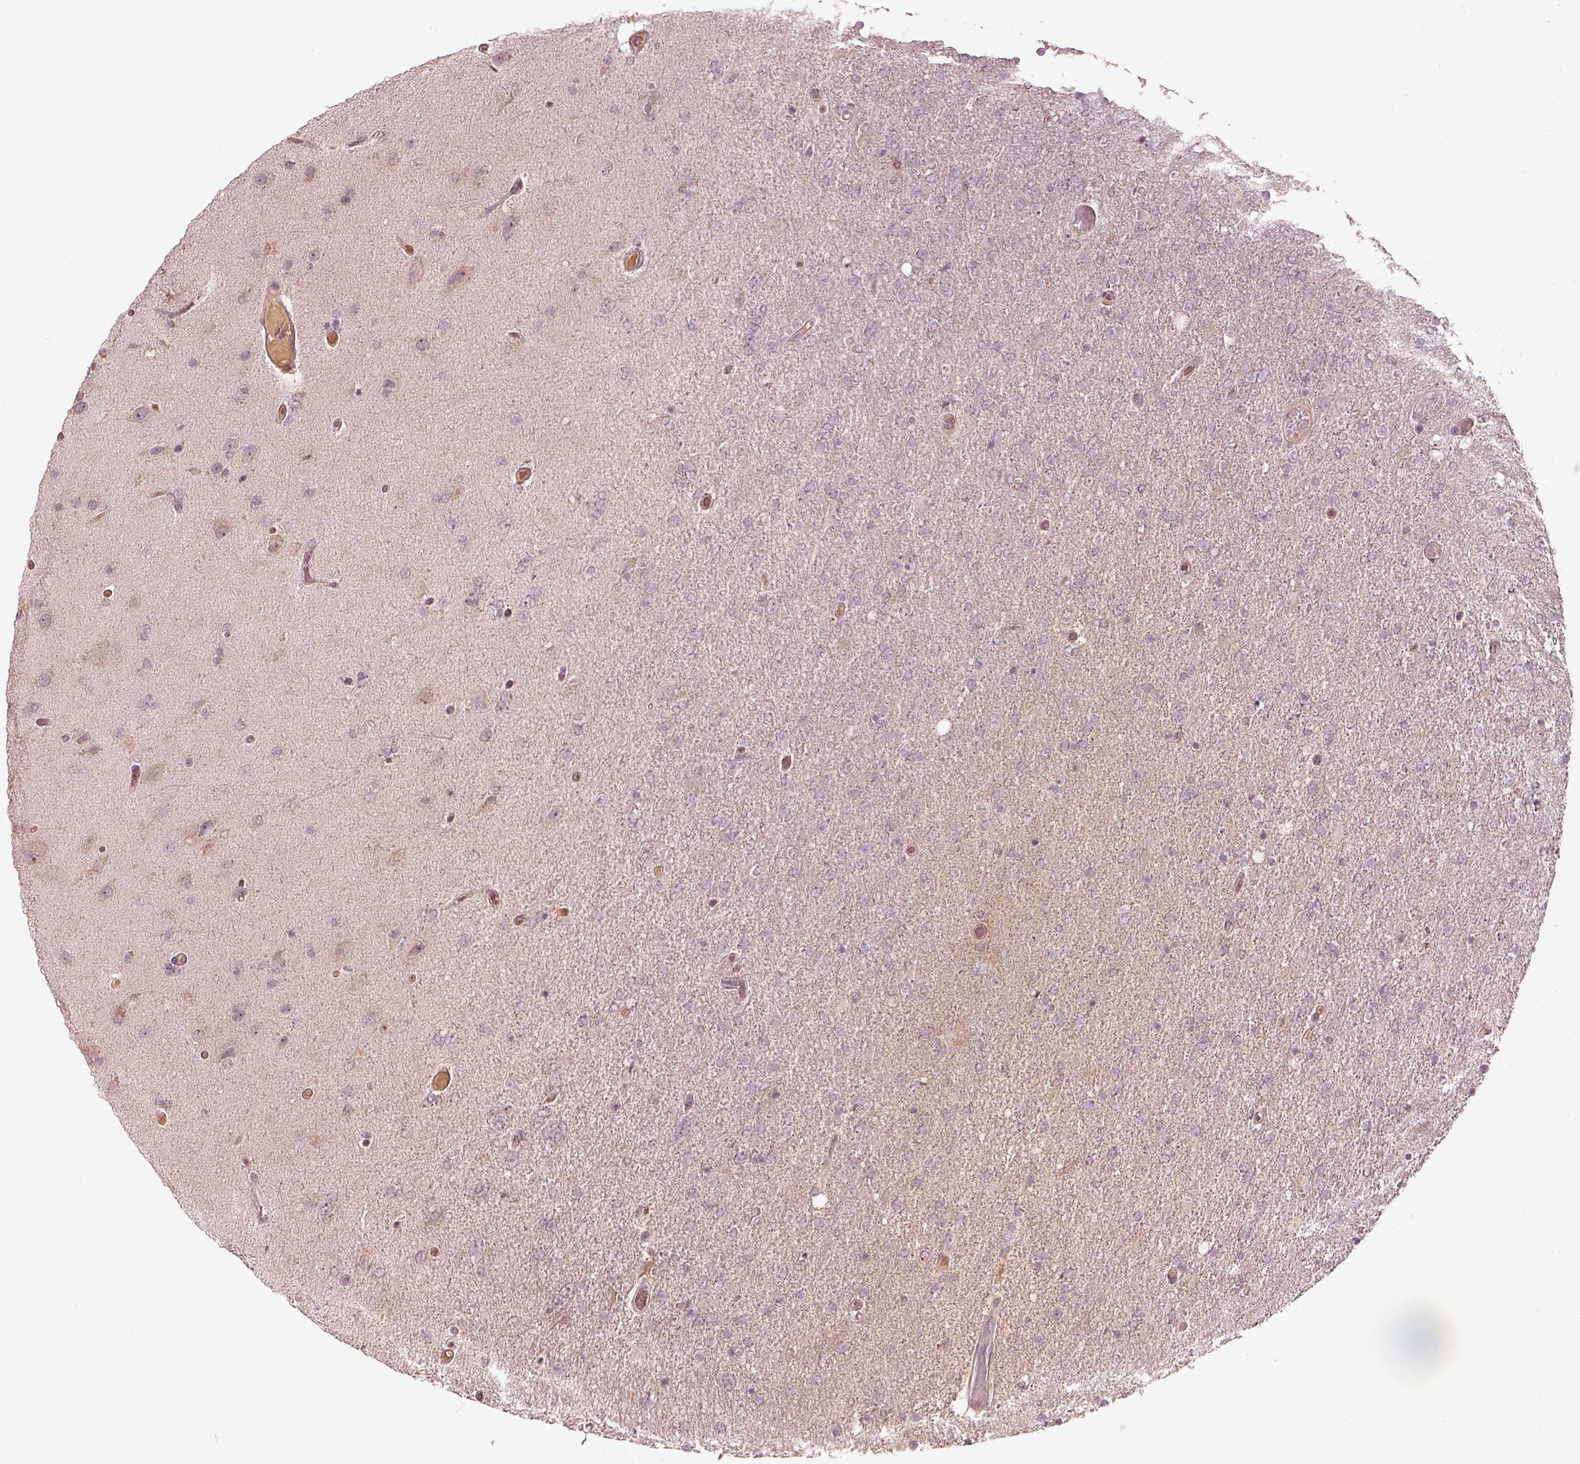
{"staining": {"intensity": "negative", "quantity": "none", "location": "none"}, "tissue": "glioma", "cell_type": "Tumor cells", "image_type": "cancer", "snomed": [{"axis": "morphology", "description": "Glioma, malignant, High grade"}, {"axis": "topography", "description": "Cerebral cortex"}], "caption": "The micrograph reveals no staining of tumor cells in glioma.", "gene": "CALR3", "patient": {"sex": "male", "age": 70}}